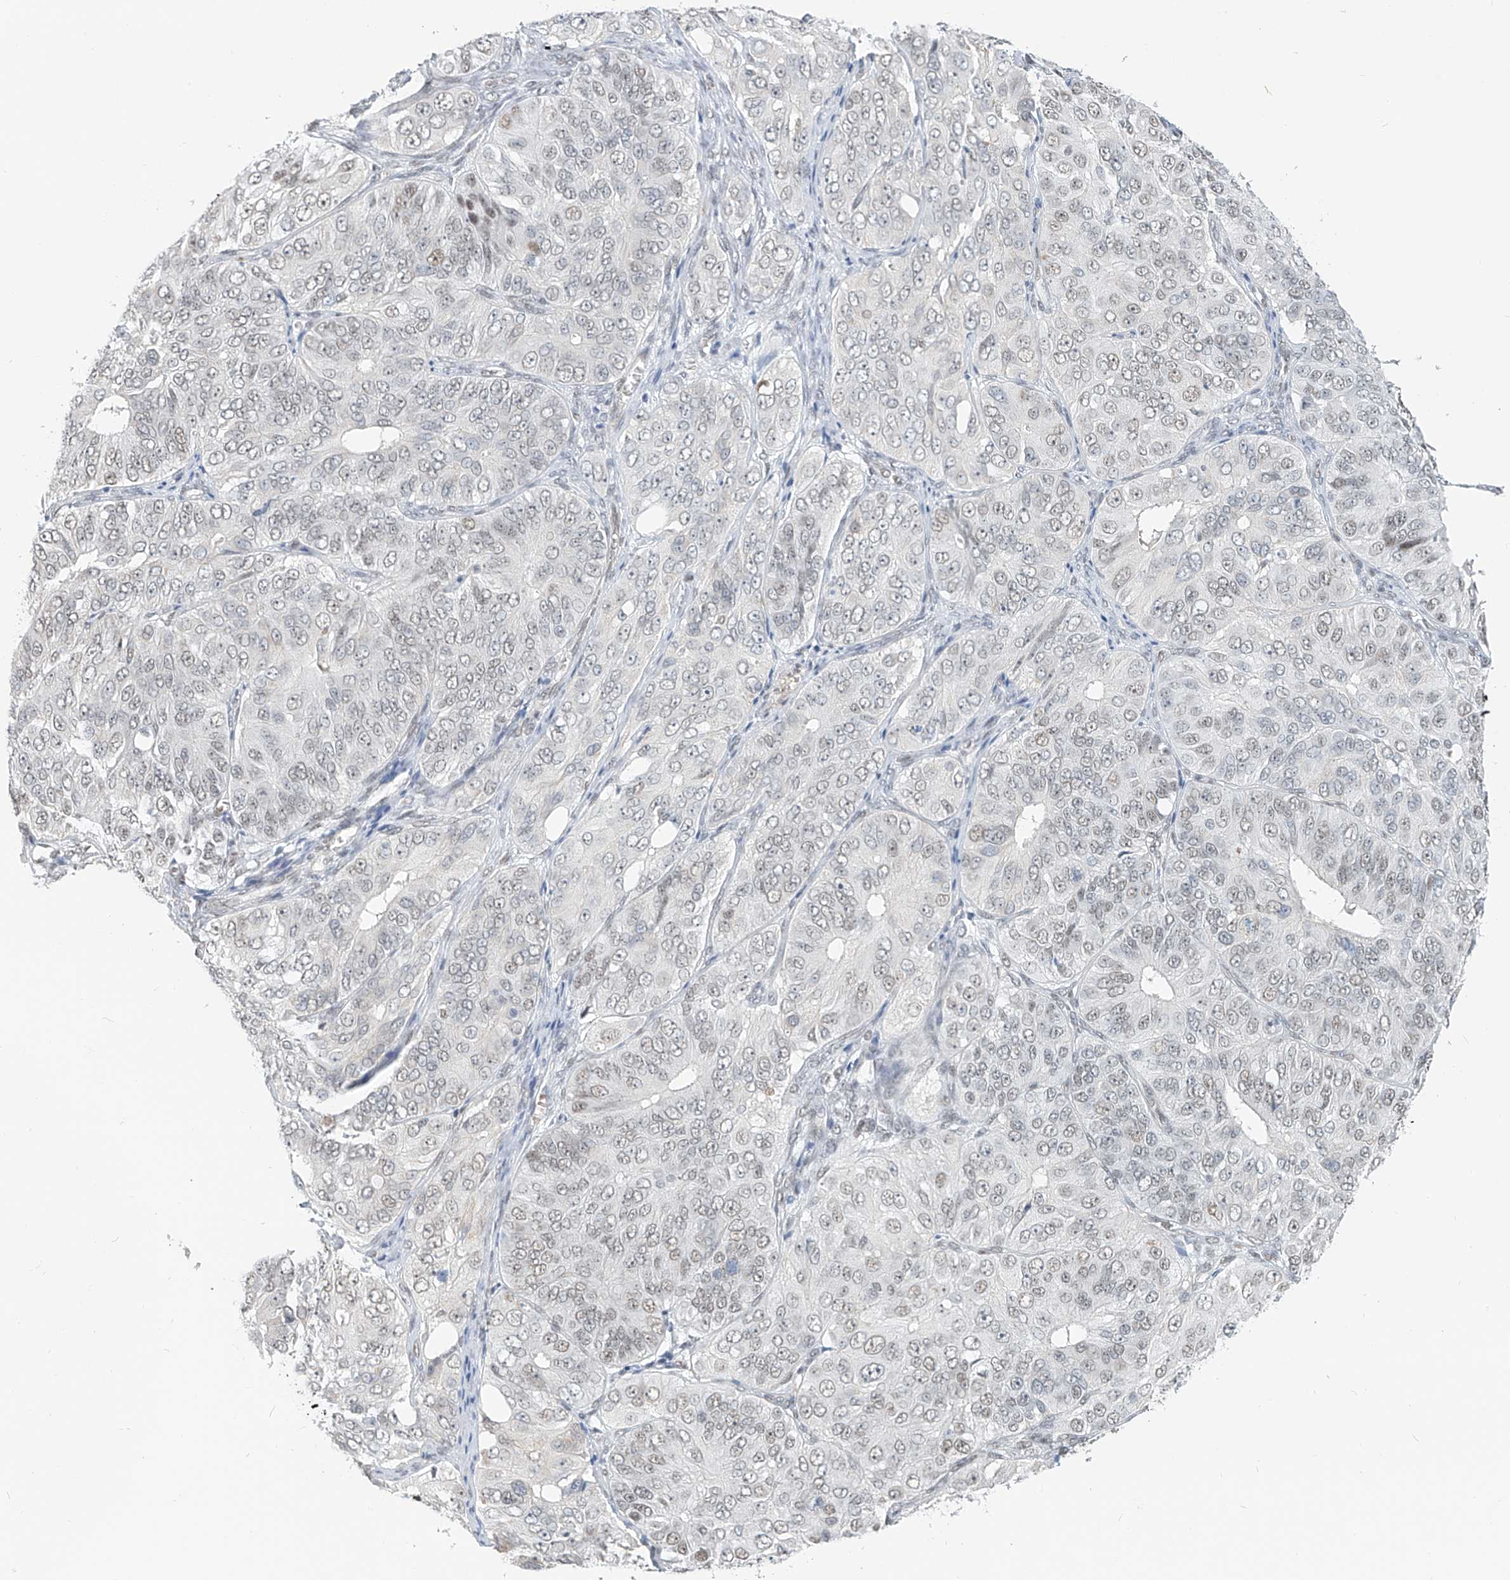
{"staining": {"intensity": "weak", "quantity": "<25%", "location": "nuclear"}, "tissue": "ovarian cancer", "cell_type": "Tumor cells", "image_type": "cancer", "snomed": [{"axis": "morphology", "description": "Carcinoma, endometroid"}, {"axis": "topography", "description": "Ovary"}], "caption": "Photomicrograph shows no significant protein expression in tumor cells of ovarian cancer (endometroid carcinoma).", "gene": "SASH1", "patient": {"sex": "female", "age": 51}}